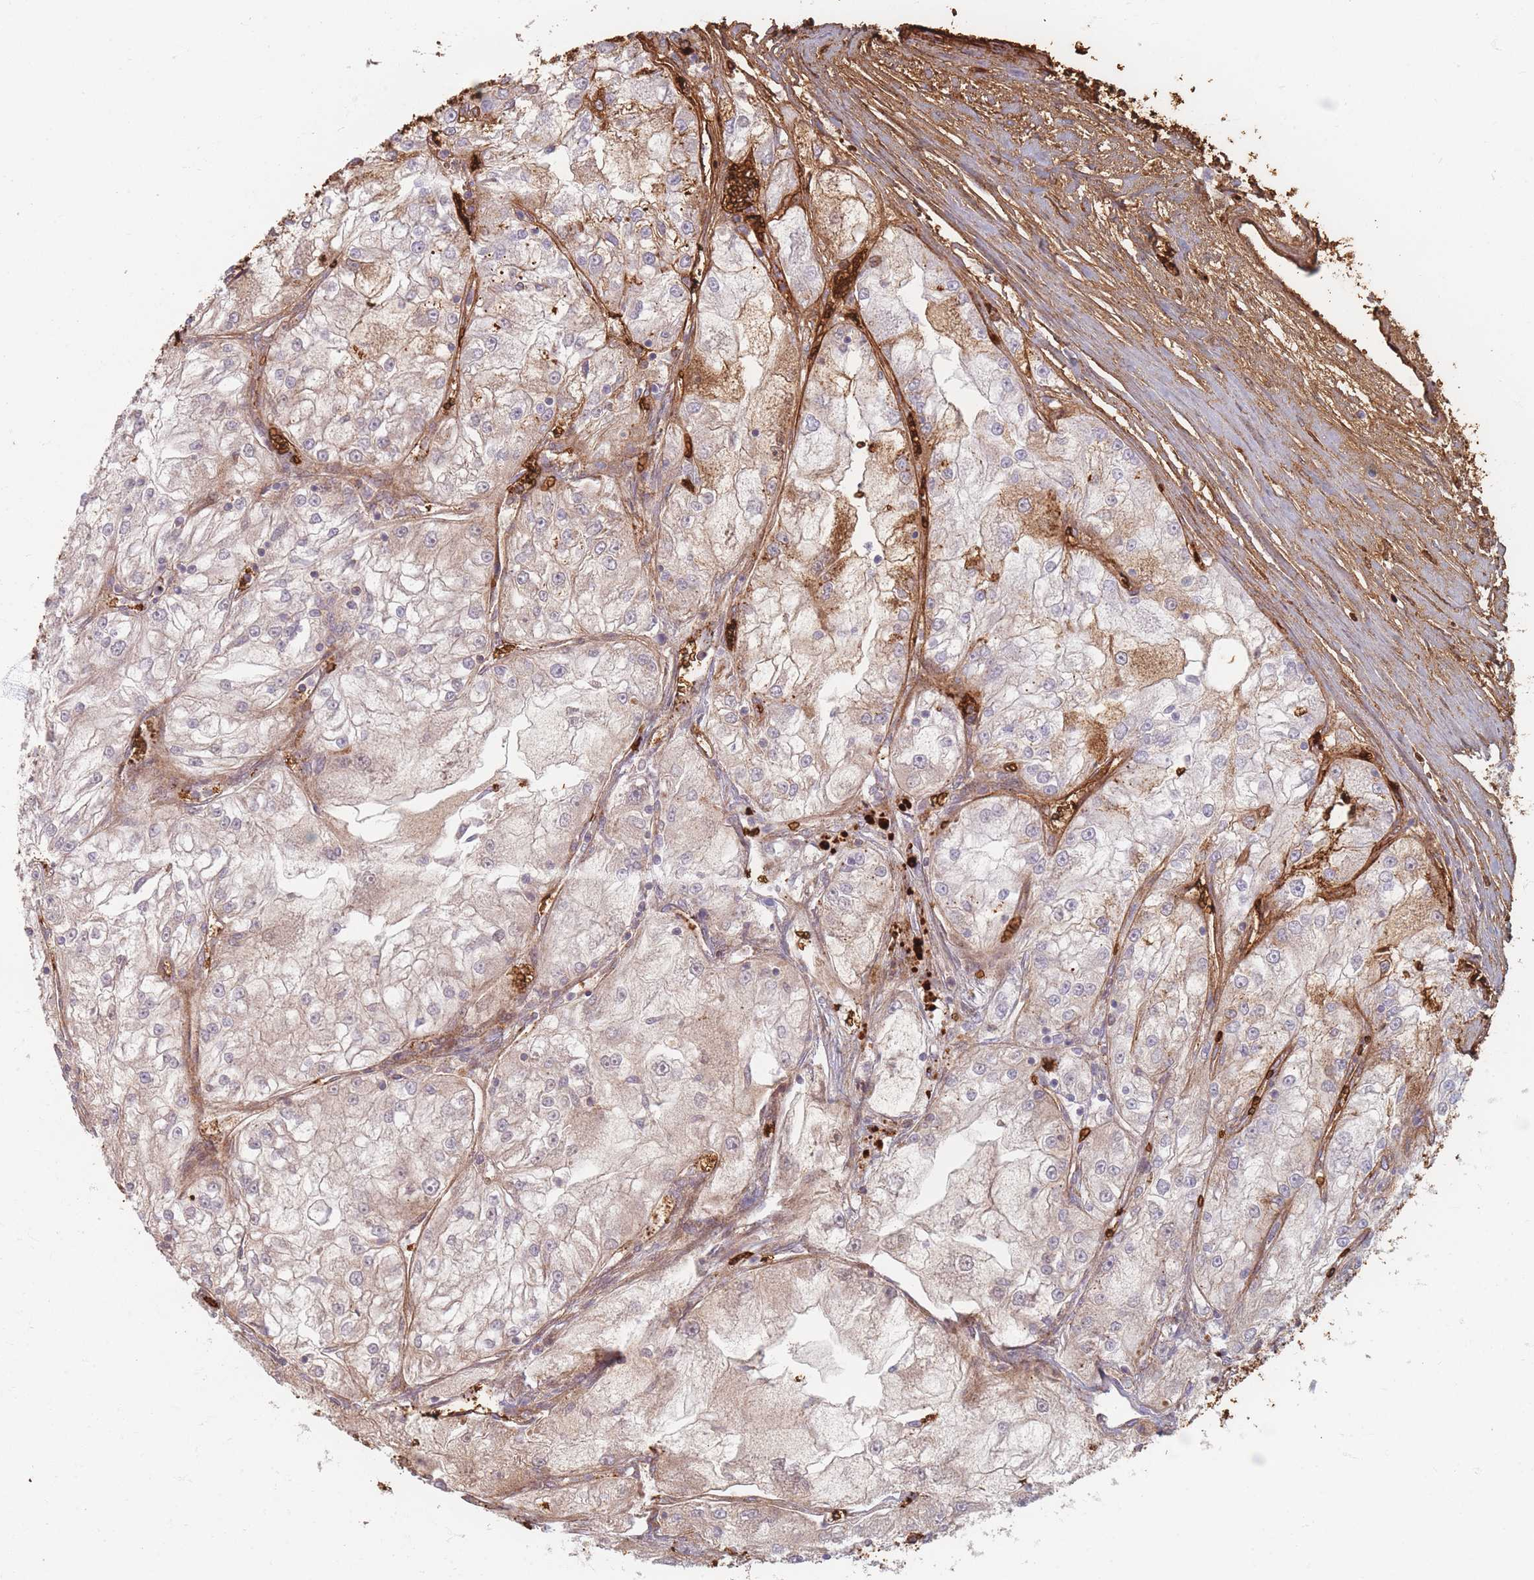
{"staining": {"intensity": "moderate", "quantity": "<25%", "location": "cytoplasmic/membranous"}, "tissue": "renal cancer", "cell_type": "Tumor cells", "image_type": "cancer", "snomed": [{"axis": "morphology", "description": "Adenocarcinoma, NOS"}, {"axis": "topography", "description": "Kidney"}], "caption": "There is low levels of moderate cytoplasmic/membranous staining in tumor cells of renal cancer (adenocarcinoma), as demonstrated by immunohistochemical staining (brown color).", "gene": "SLC2A6", "patient": {"sex": "female", "age": 72}}